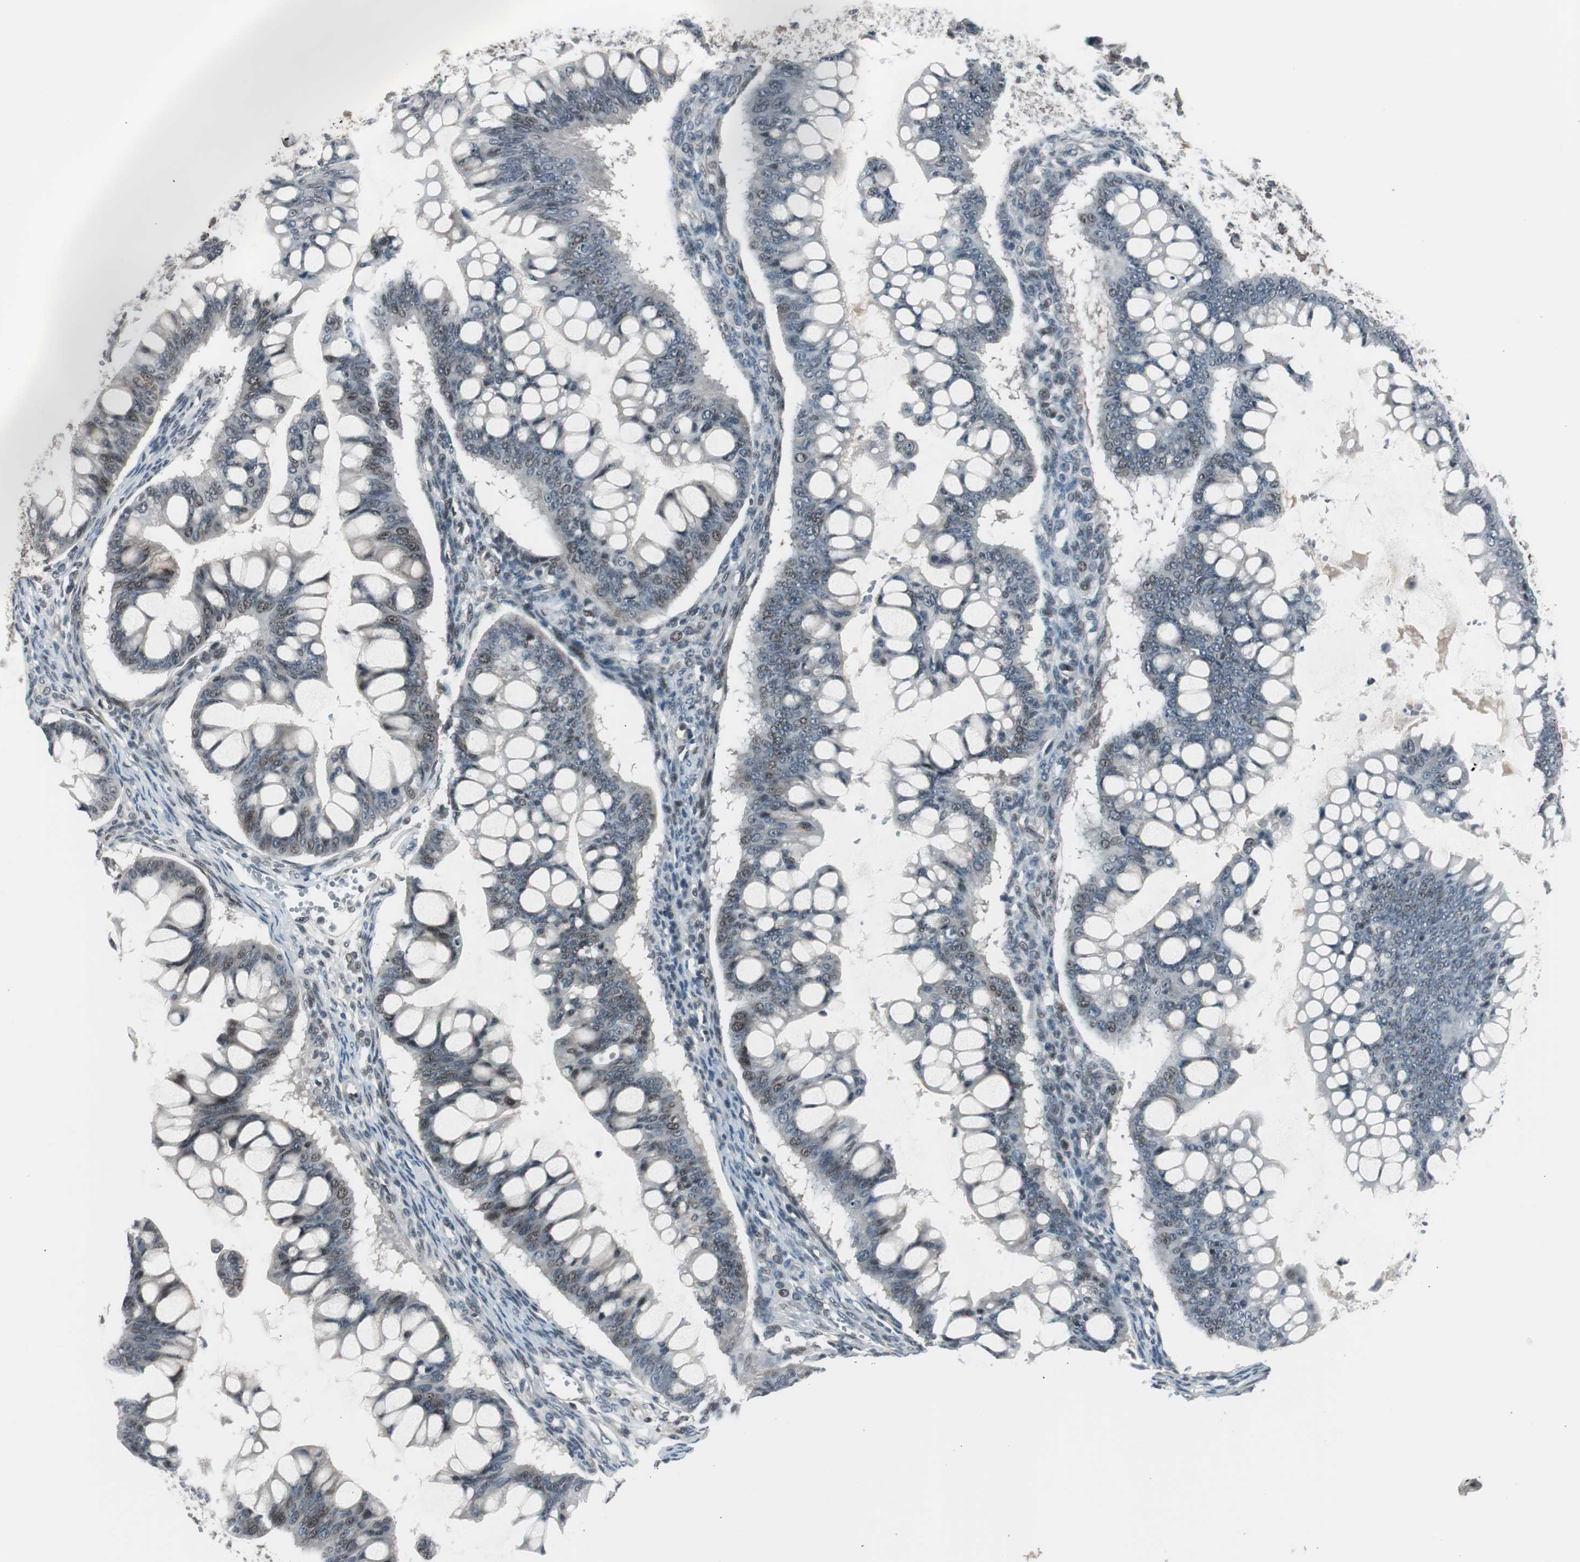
{"staining": {"intensity": "weak", "quantity": "<25%", "location": "cytoplasmic/membranous,nuclear"}, "tissue": "ovarian cancer", "cell_type": "Tumor cells", "image_type": "cancer", "snomed": [{"axis": "morphology", "description": "Cystadenocarcinoma, mucinous, NOS"}, {"axis": "topography", "description": "Ovary"}], "caption": "Immunohistochemistry (IHC) of human ovarian cancer (mucinous cystadenocarcinoma) demonstrates no positivity in tumor cells.", "gene": "BOLA1", "patient": {"sex": "female", "age": 73}}